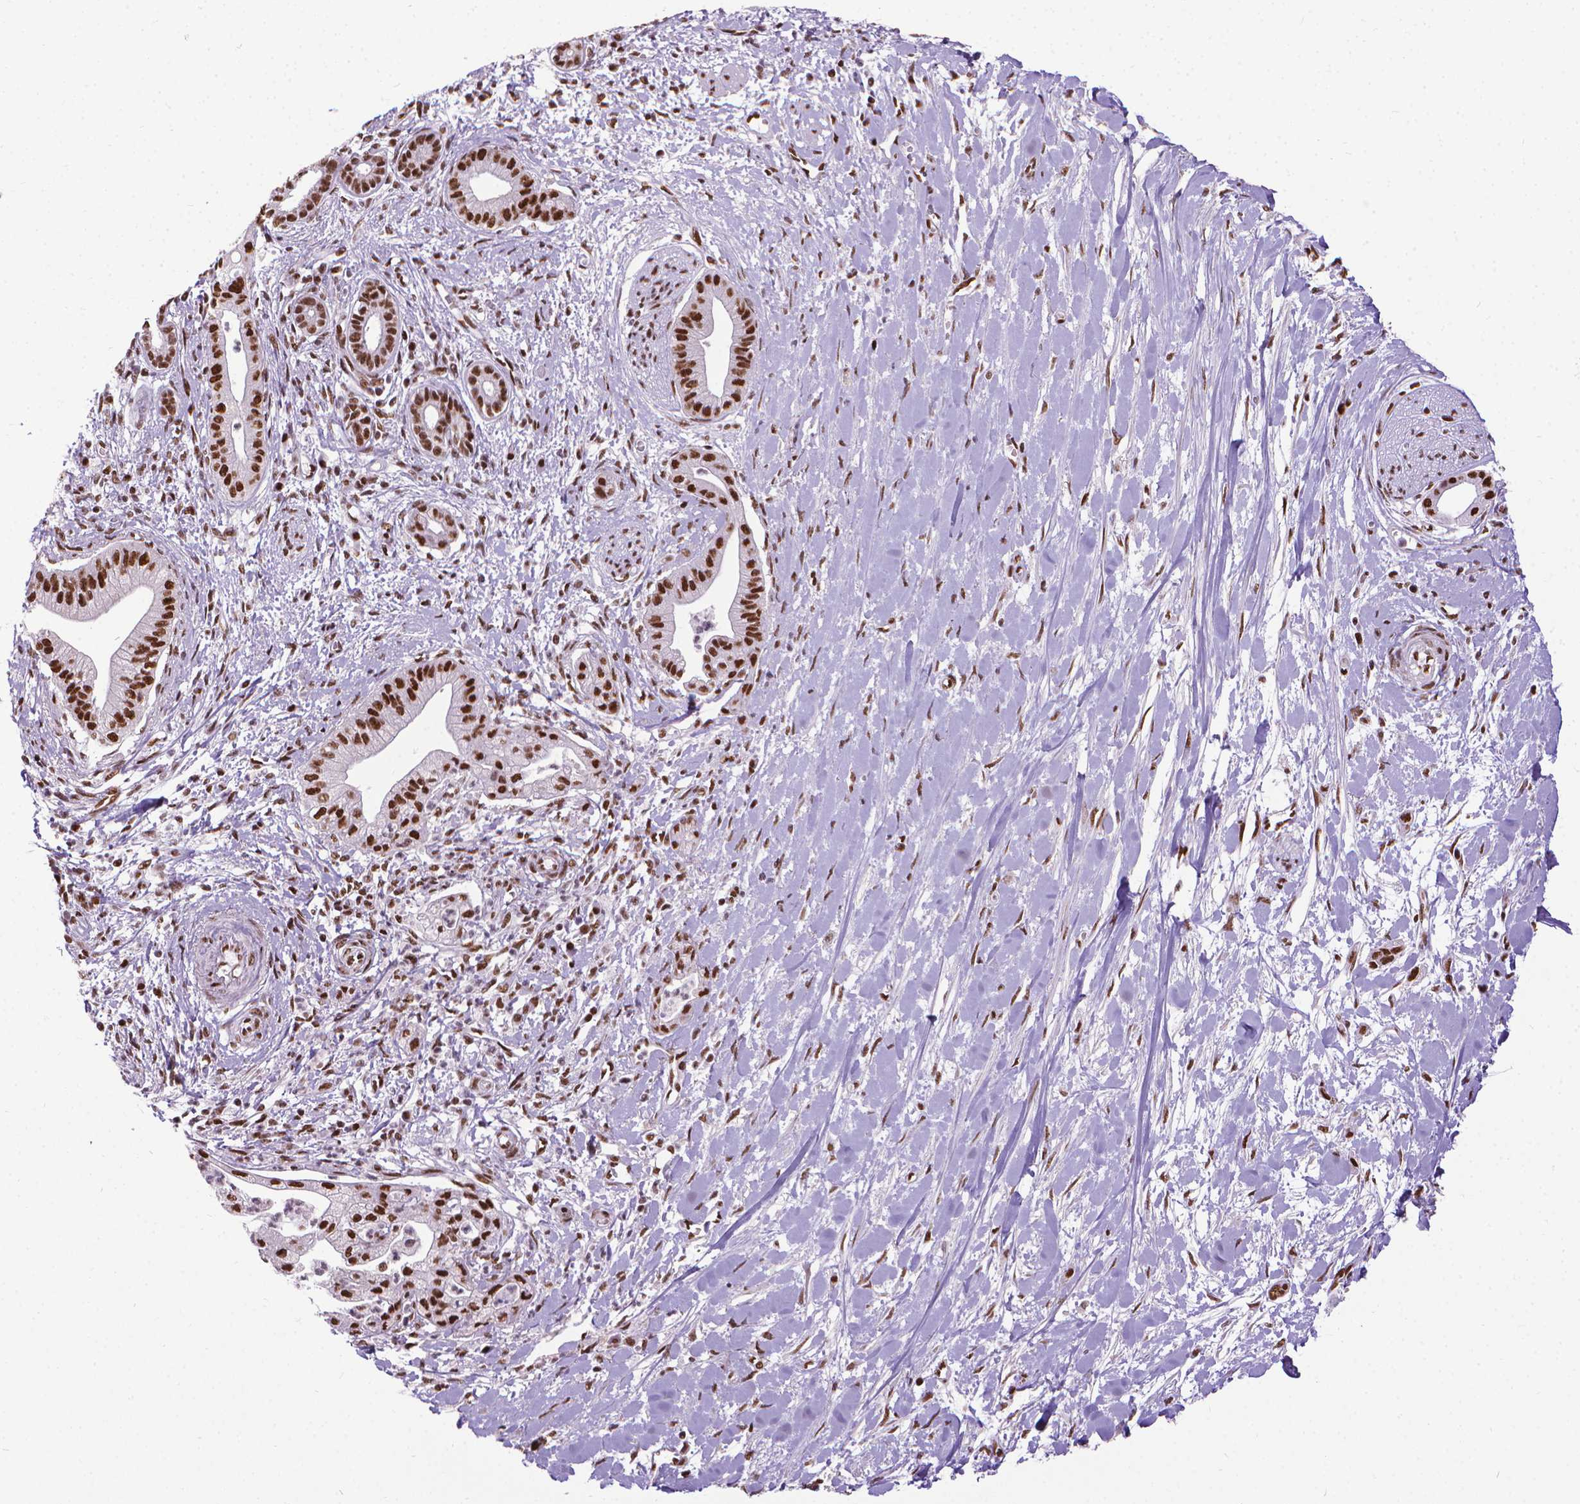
{"staining": {"intensity": "strong", "quantity": ">75%", "location": "nuclear"}, "tissue": "pancreatic cancer", "cell_type": "Tumor cells", "image_type": "cancer", "snomed": [{"axis": "morphology", "description": "Normal tissue, NOS"}, {"axis": "morphology", "description": "Adenocarcinoma, NOS"}, {"axis": "topography", "description": "Lymph node"}, {"axis": "topography", "description": "Pancreas"}], "caption": "Protein expression analysis of human pancreatic adenocarcinoma reveals strong nuclear positivity in approximately >75% of tumor cells.", "gene": "AKAP8", "patient": {"sex": "female", "age": 58}}